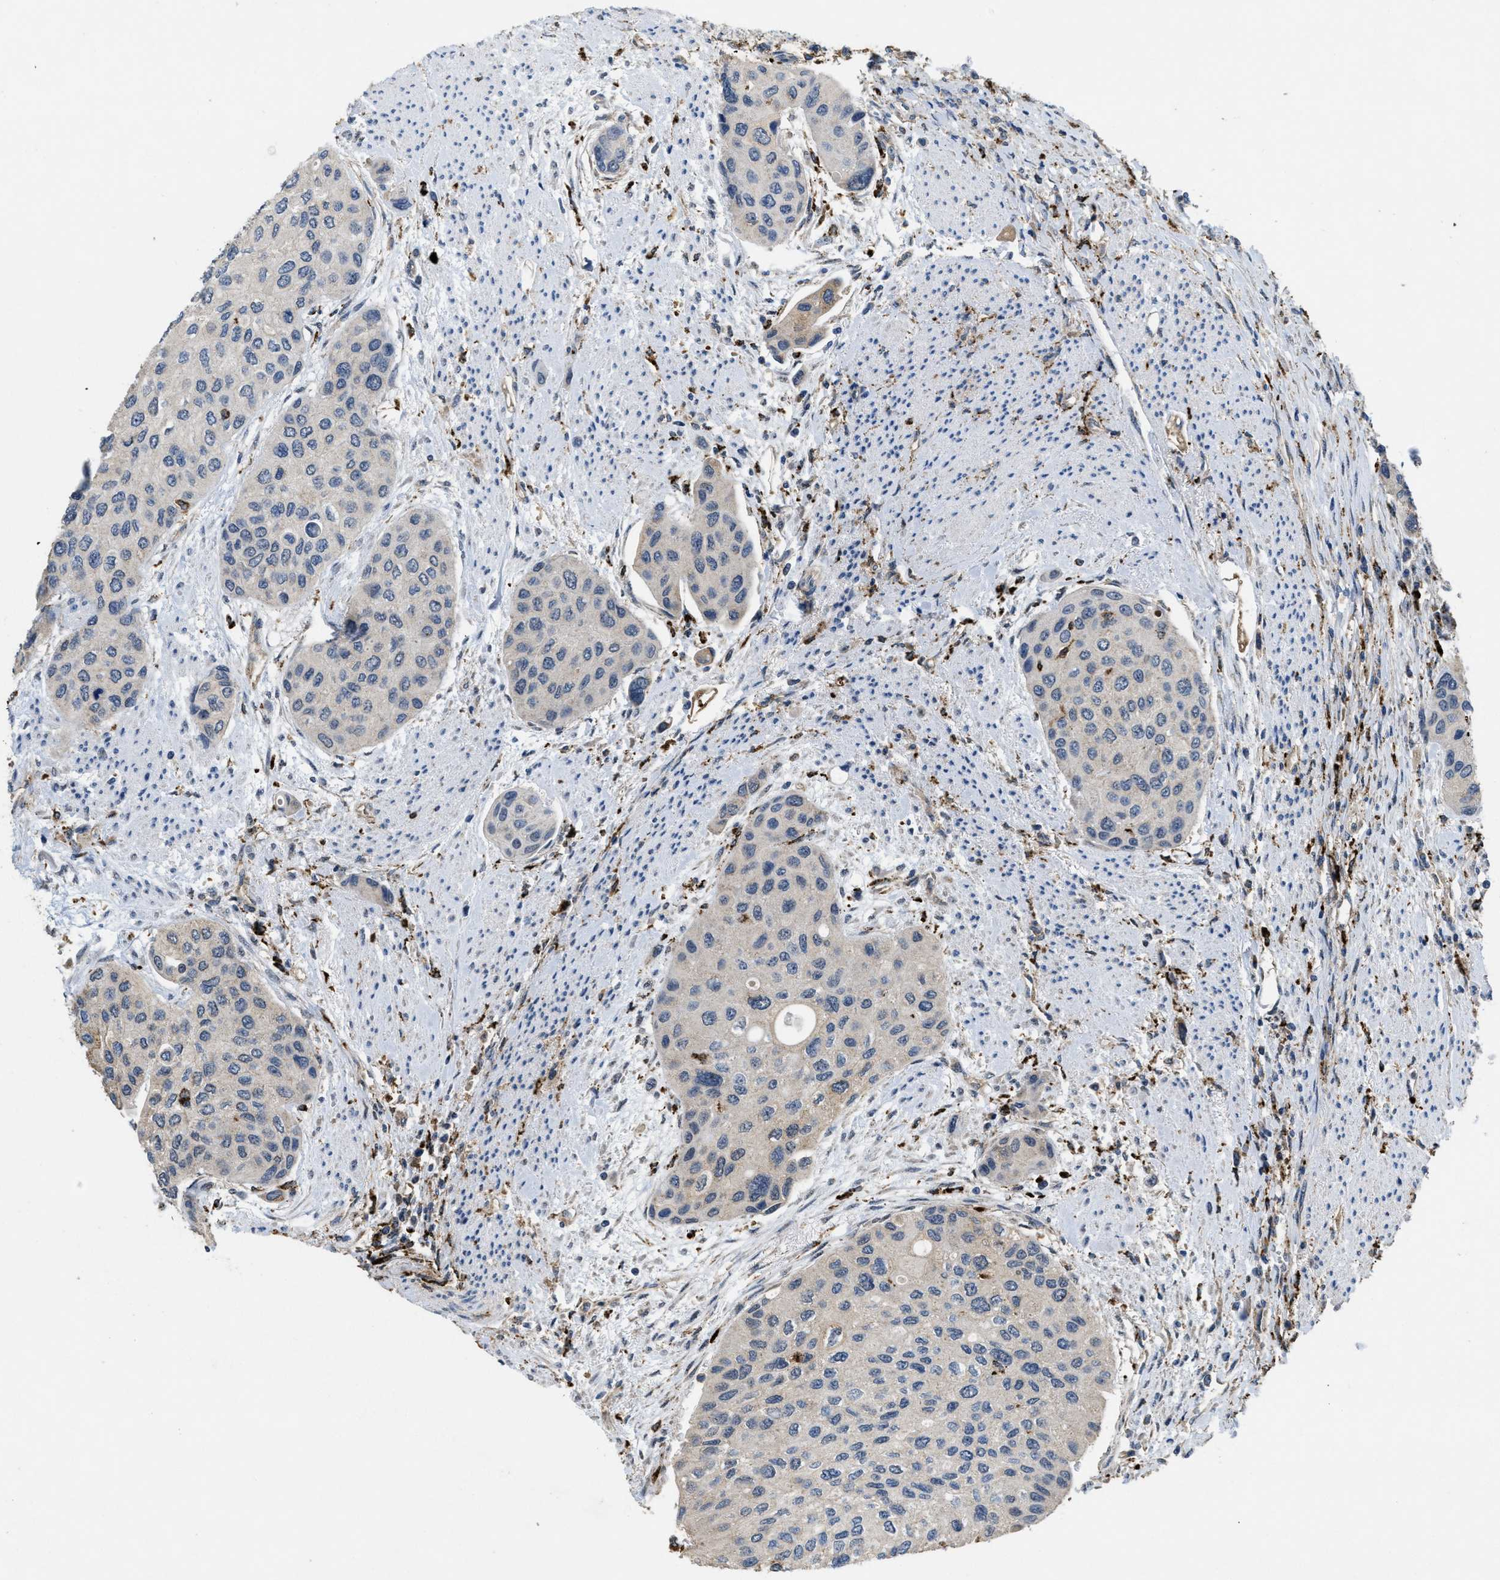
{"staining": {"intensity": "weak", "quantity": "<25%", "location": "cytoplasmic/membranous"}, "tissue": "urothelial cancer", "cell_type": "Tumor cells", "image_type": "cancer", "snomed": [{"axis": "morphology", "description": "Urothelial carcinoma, High grade"}, {"axis": "topography", "description": "Urinary bladder"}], "caption": "An immunohistochemistry (IHC) image of high-grade urothelial carcinoma is shown. There is no staining in tumor cells of high-grade urothelial carcinoma.", "gene": "BMPR2", "patient": {"sex": "female", "age": 56}}